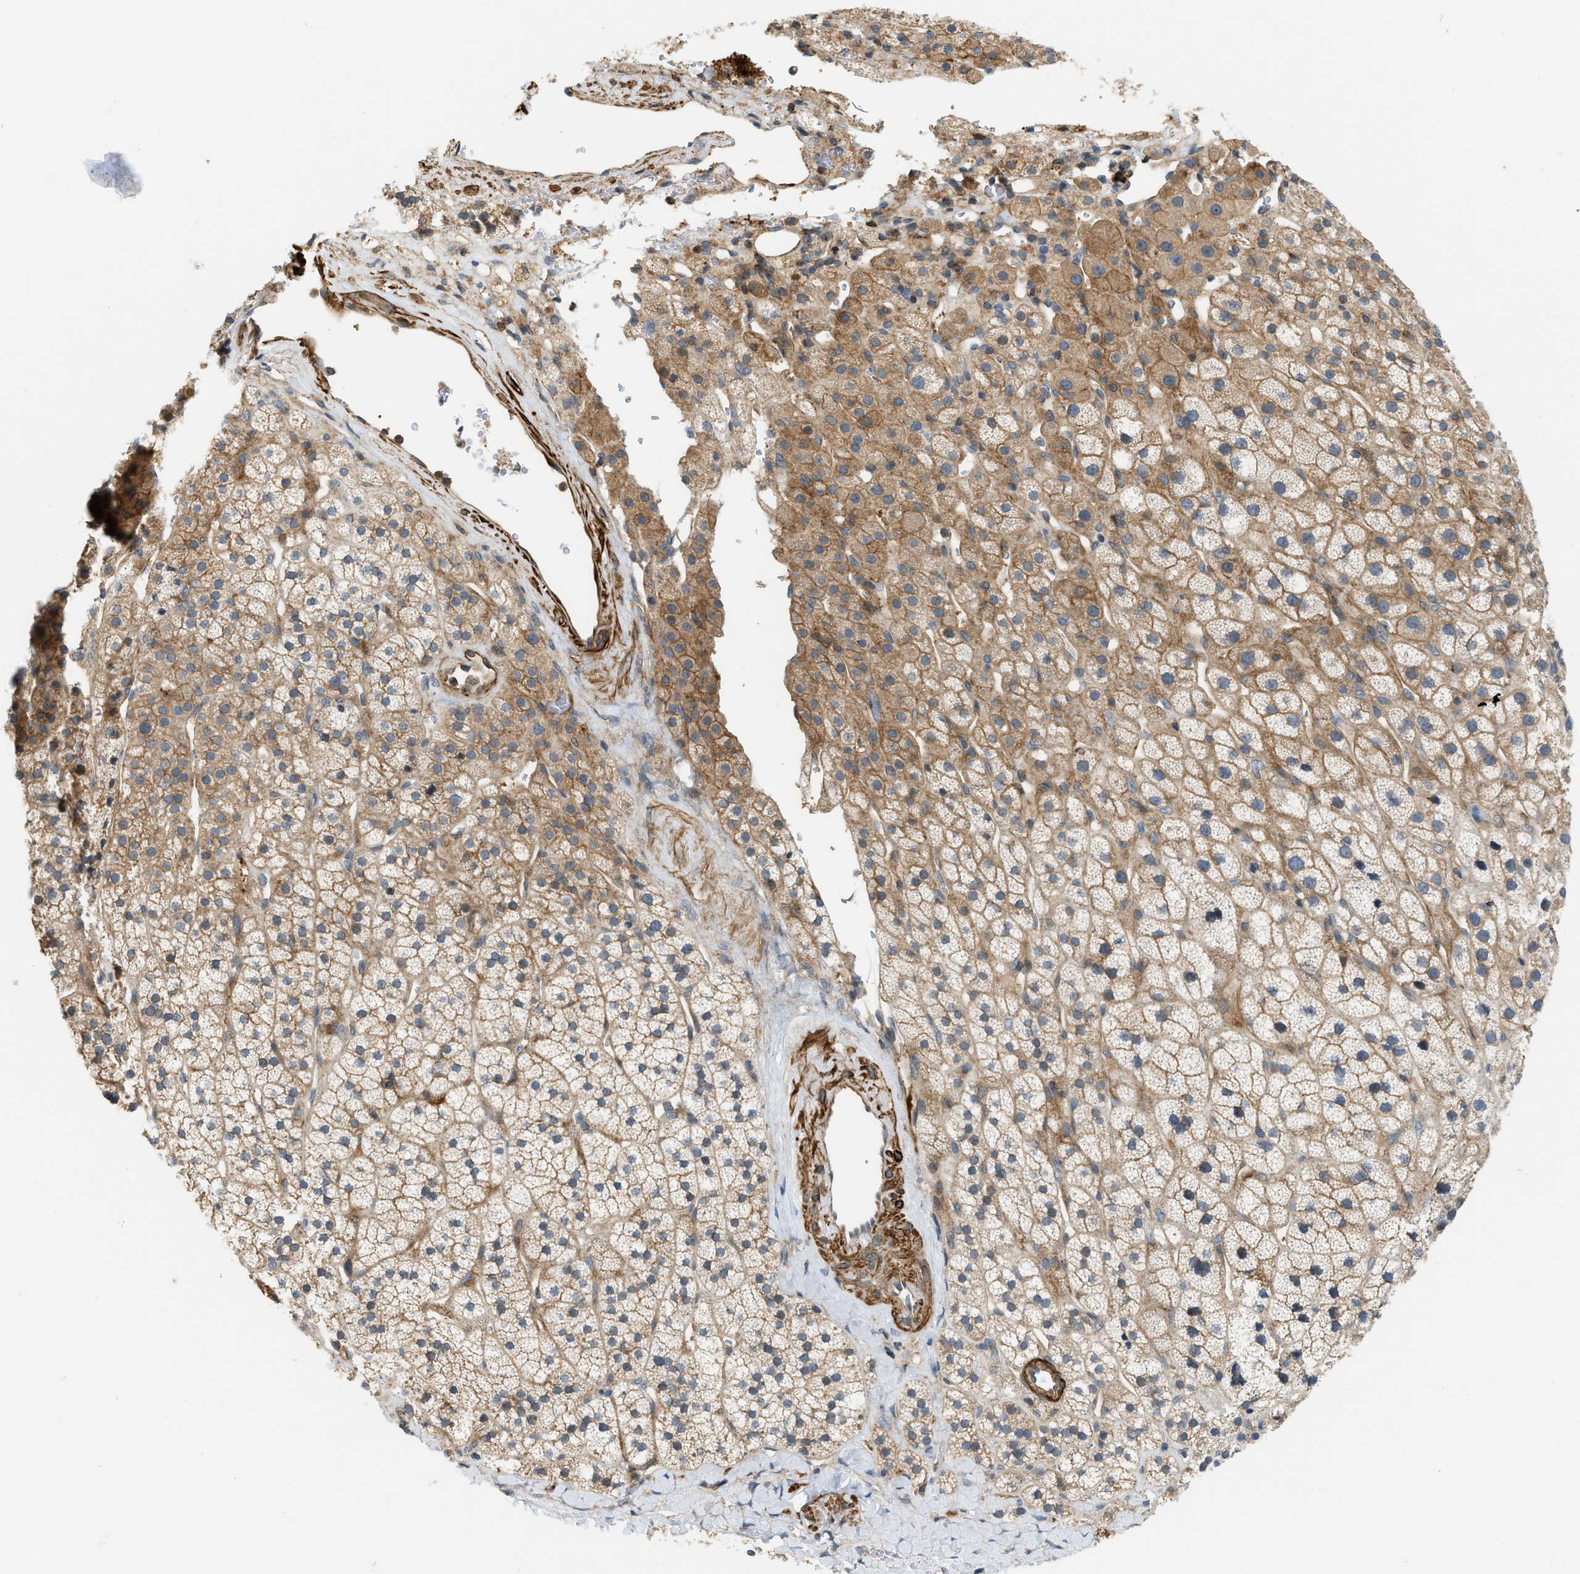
{"staining": {"intensity": "moderate", "quantity": ">75%", "location": "cytoplasmic/membranous"}, "tissue": "adrenal gland", "cell_type": "Glandular cells", "image_type": "normal", "snomed": [{"axis": "morphology", "description": "Normal tissue, NOS"}, {"axis": "topography", "description": "Adrenal gland"}], "caption": "High-power microscopy captured an immunohistochemistry micrograph of normal adrenal gland, revealing moderate cytoplasmic/membranous expression in approximately >75% of glandular cells.", "gene": "BTN3A2", "patient": {"sex": "male", "age": 56}}